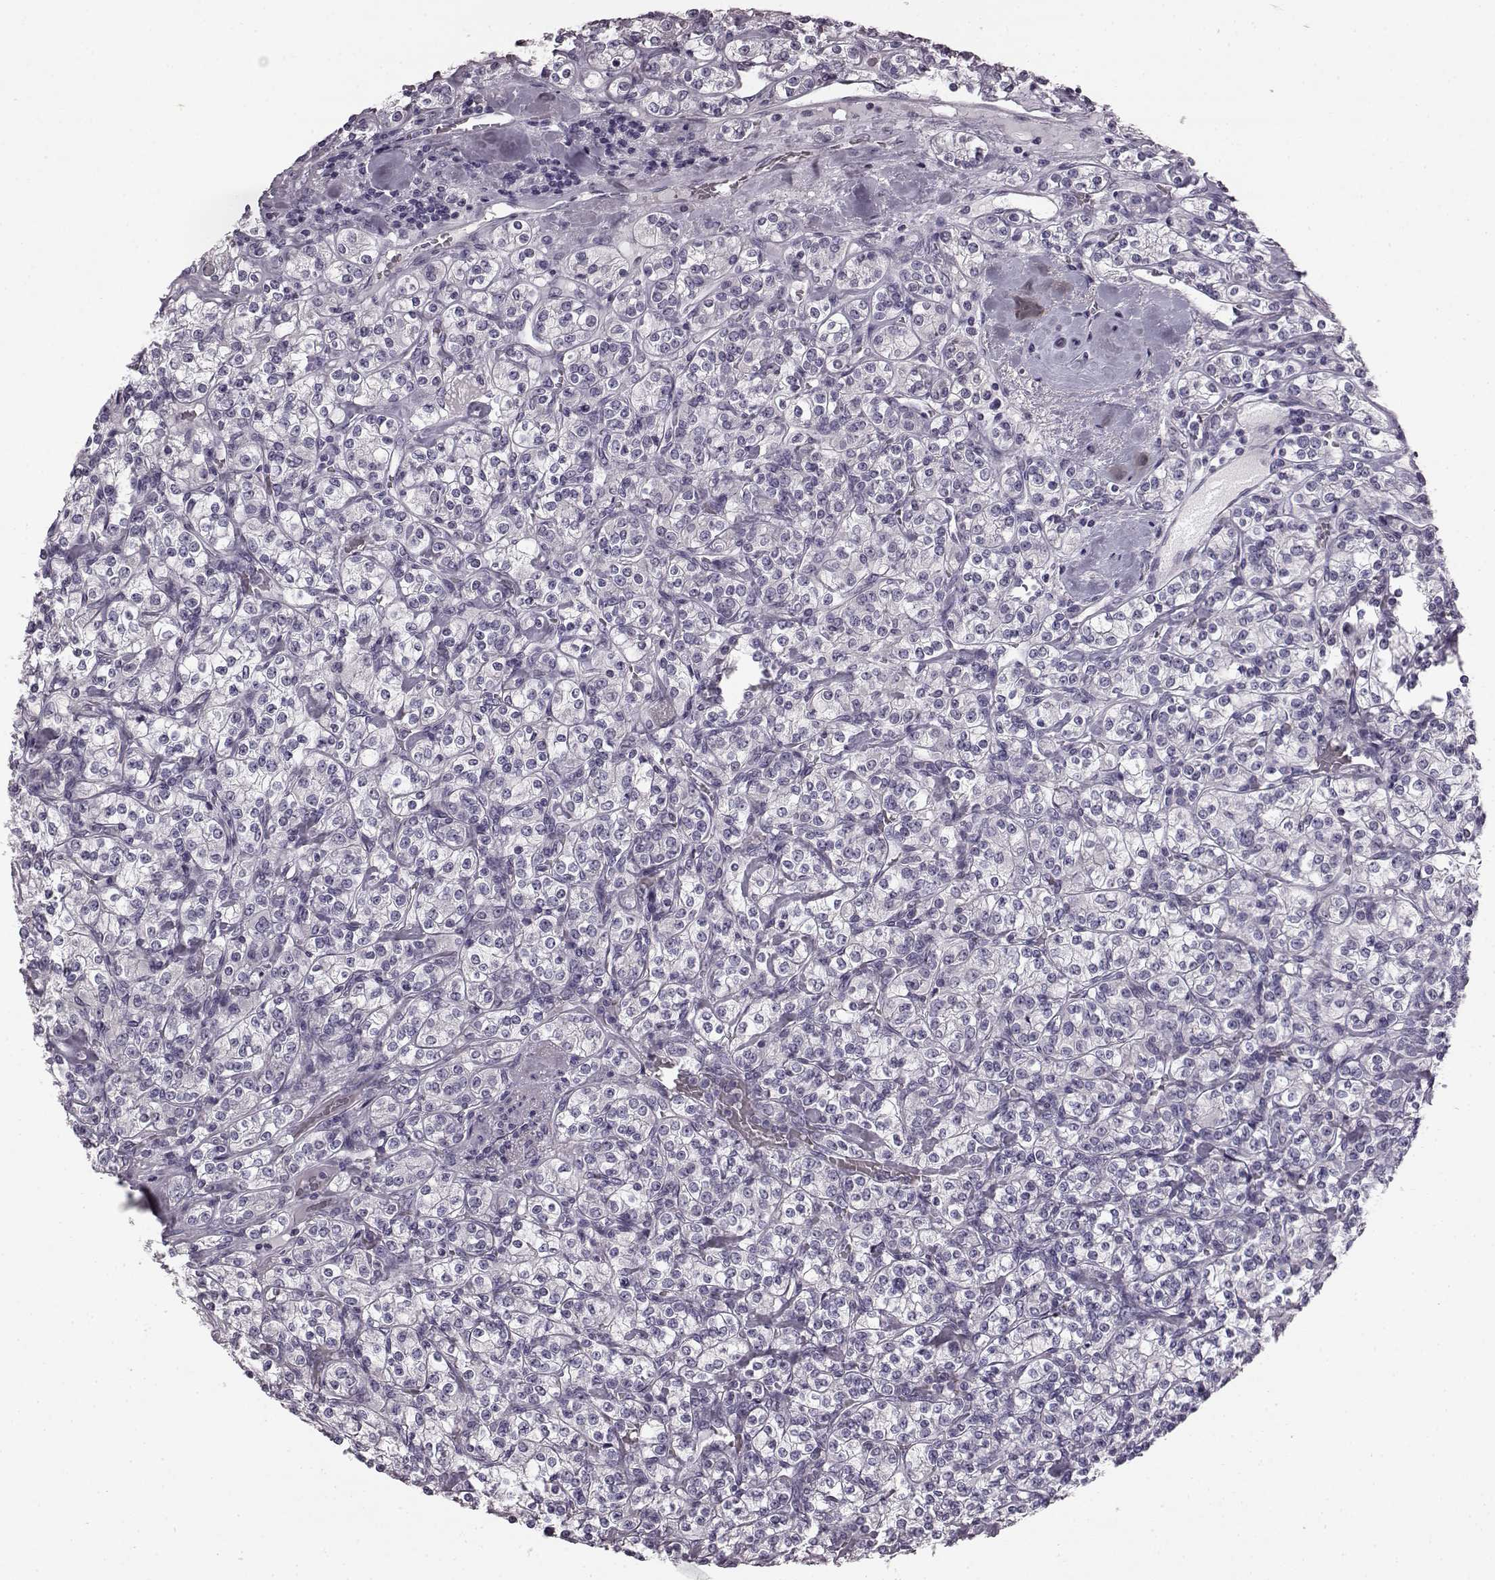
{"staining": {"intensity": "negative", "quantity": "none", "location": "none"}, "tissue": "renal cancer", "cell_type": "Tumor cells", "image_type": "cancer", "snomed": [{"axis": "morphology", "description": "Adenocarcinoma, NOS"}, {"axis": "topography", "description": "Kidney"}], "caption": "Immunohistochemical staining of renal adenocarcinoma demonstrates no significant staining in tumor cells.", "gene": "ODAD4", "patient": {"sex": "male", "age": 77}}